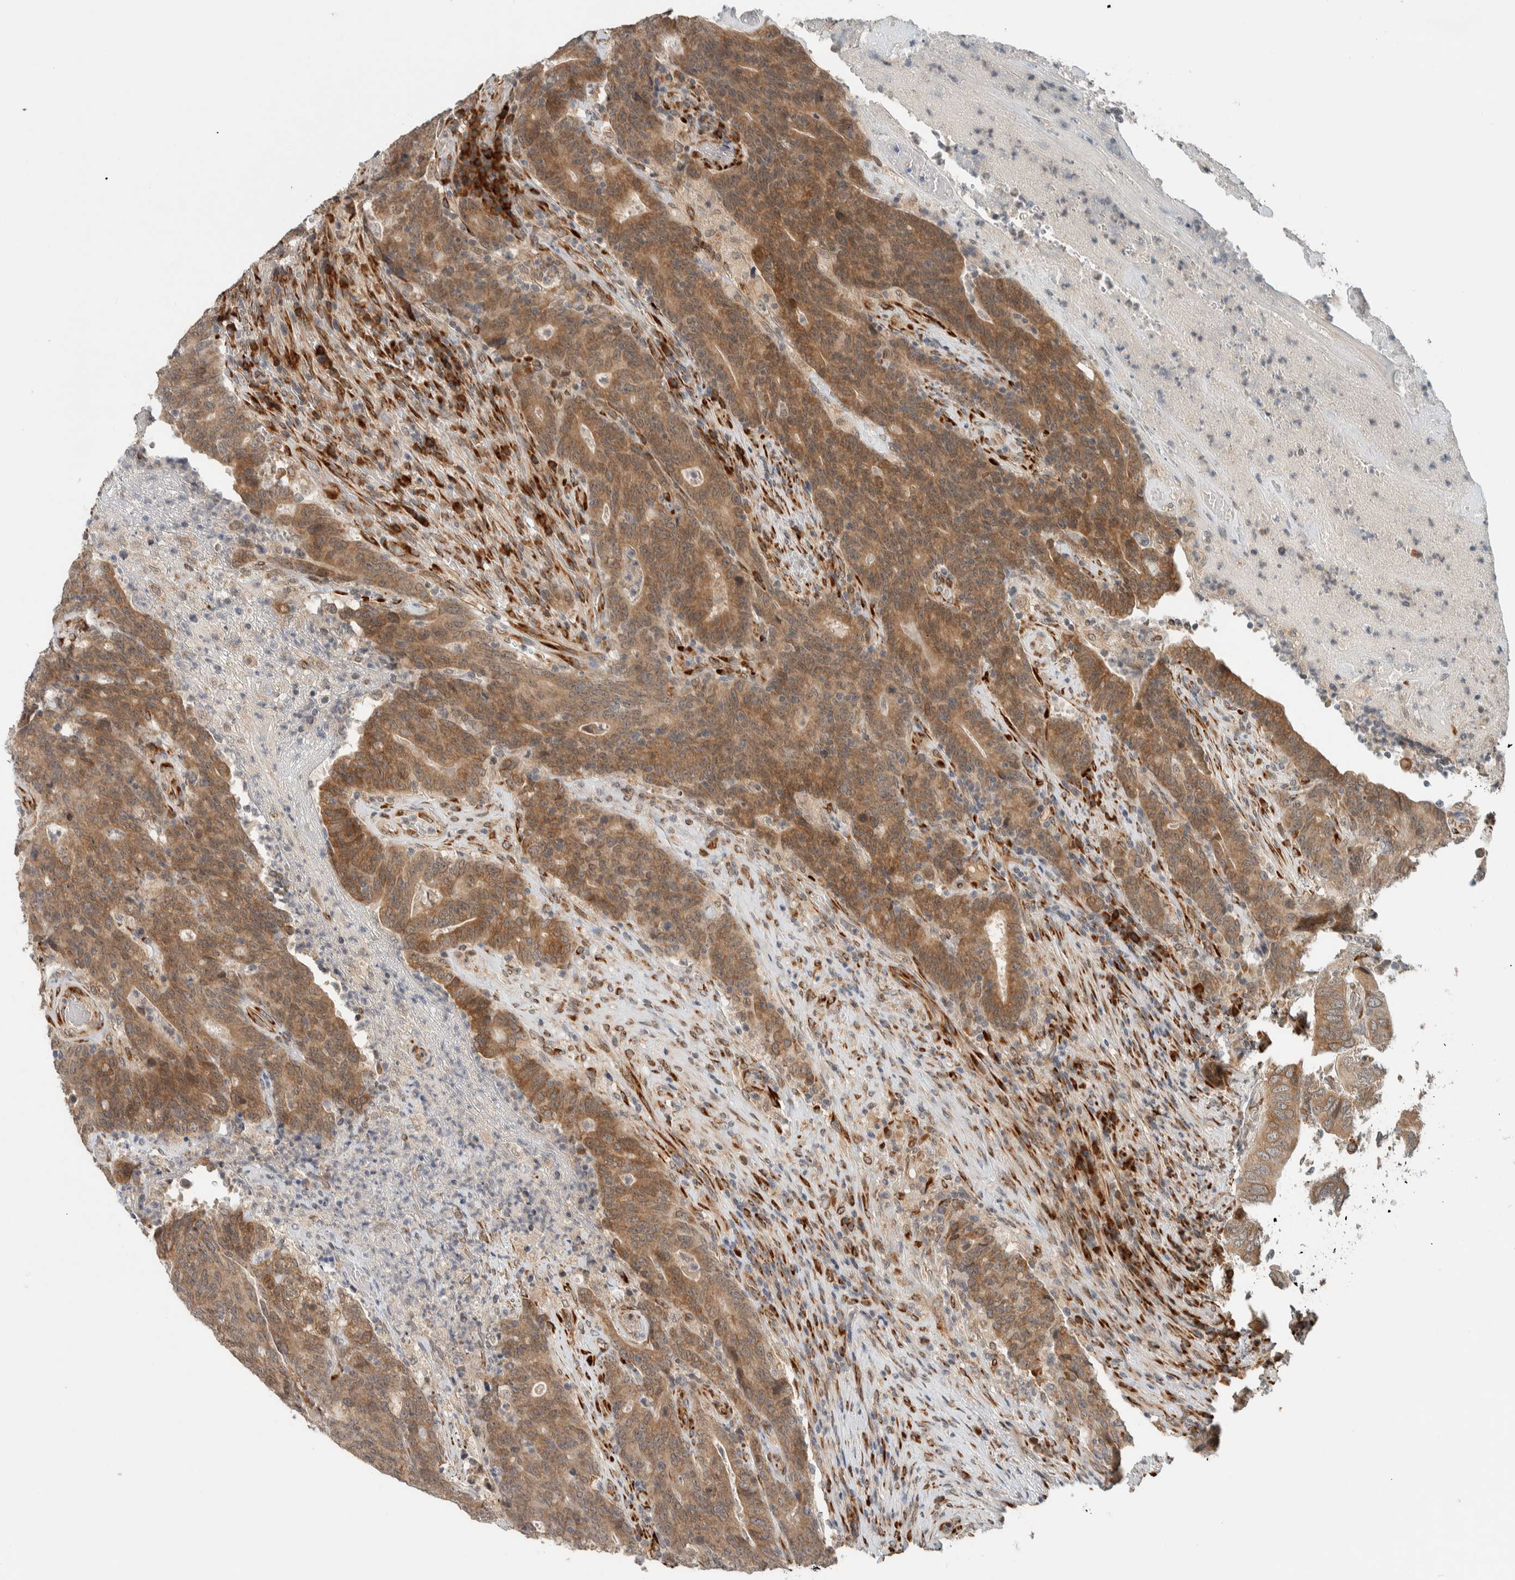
{"staining": {"intensity": "moderate", "quantity": ">75%", "location": "cytoplasmic/membranous"}, "tissue": "colorectal cancer", "cell_type": "Tumor cells", "image_type": "cancer", "snomed": [{"axis": "morphology", "description": "Normal tissue, NOS"}, {"axis": "morphology", "description": "Adenocarcinoma, NOS"}, {"axis": "topography", "description": "Colon"}], "caption": "Protein analysis of colorectal cancer (adenocarcinoma) tissue displays moderate cytoplasmic/membranous expression in approximately >75% of tumor cells. The protein of interest is shown in brown color, while the nuclei are stained blue.", "gene": "CTBP2", "patient": {"sex": "female", "age": 75}}